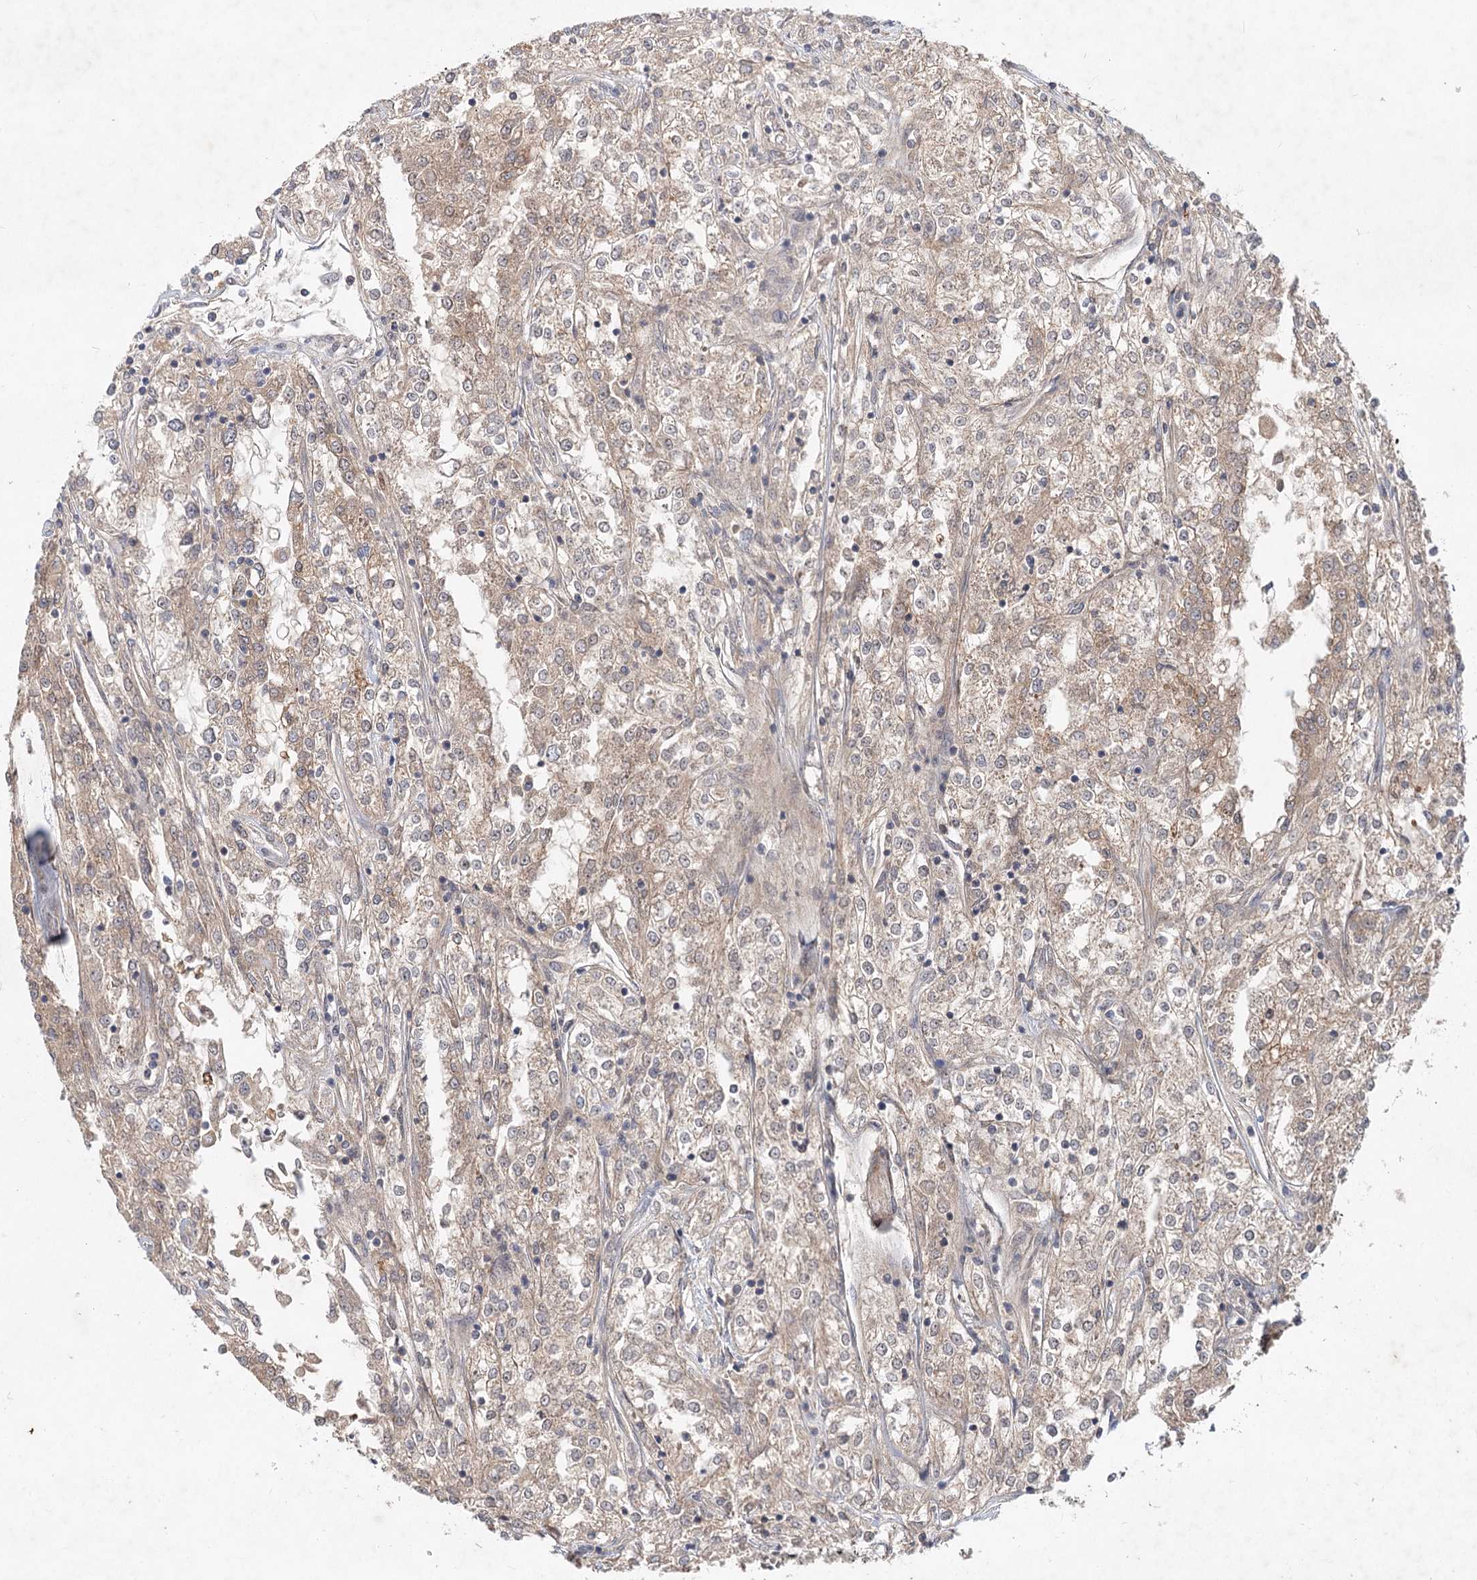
{"staining": {"intensity": "moderate", "quantity": "25%-75%", "location": "cytoplasmic/membranous"}, "tissue": "renal cancer", "cell_type": "Tumor cells", "image_type": "cancer", "snomed": [{"axis": "morphology", "description": "Adenocarcinoma, NOS"}, {"axis": "topography", "description": "Kidney"}], "caption": "IHC of human renal cancer (adenocarcinoma) shows medium levels of moderate cytoplasmic/membranous expression in about 25%-75% of tumor cells. (IHC, brightfield microscopy, high magnification).", "gene": "AP3B1", "patient": {"sex": "female", "age": 52}}